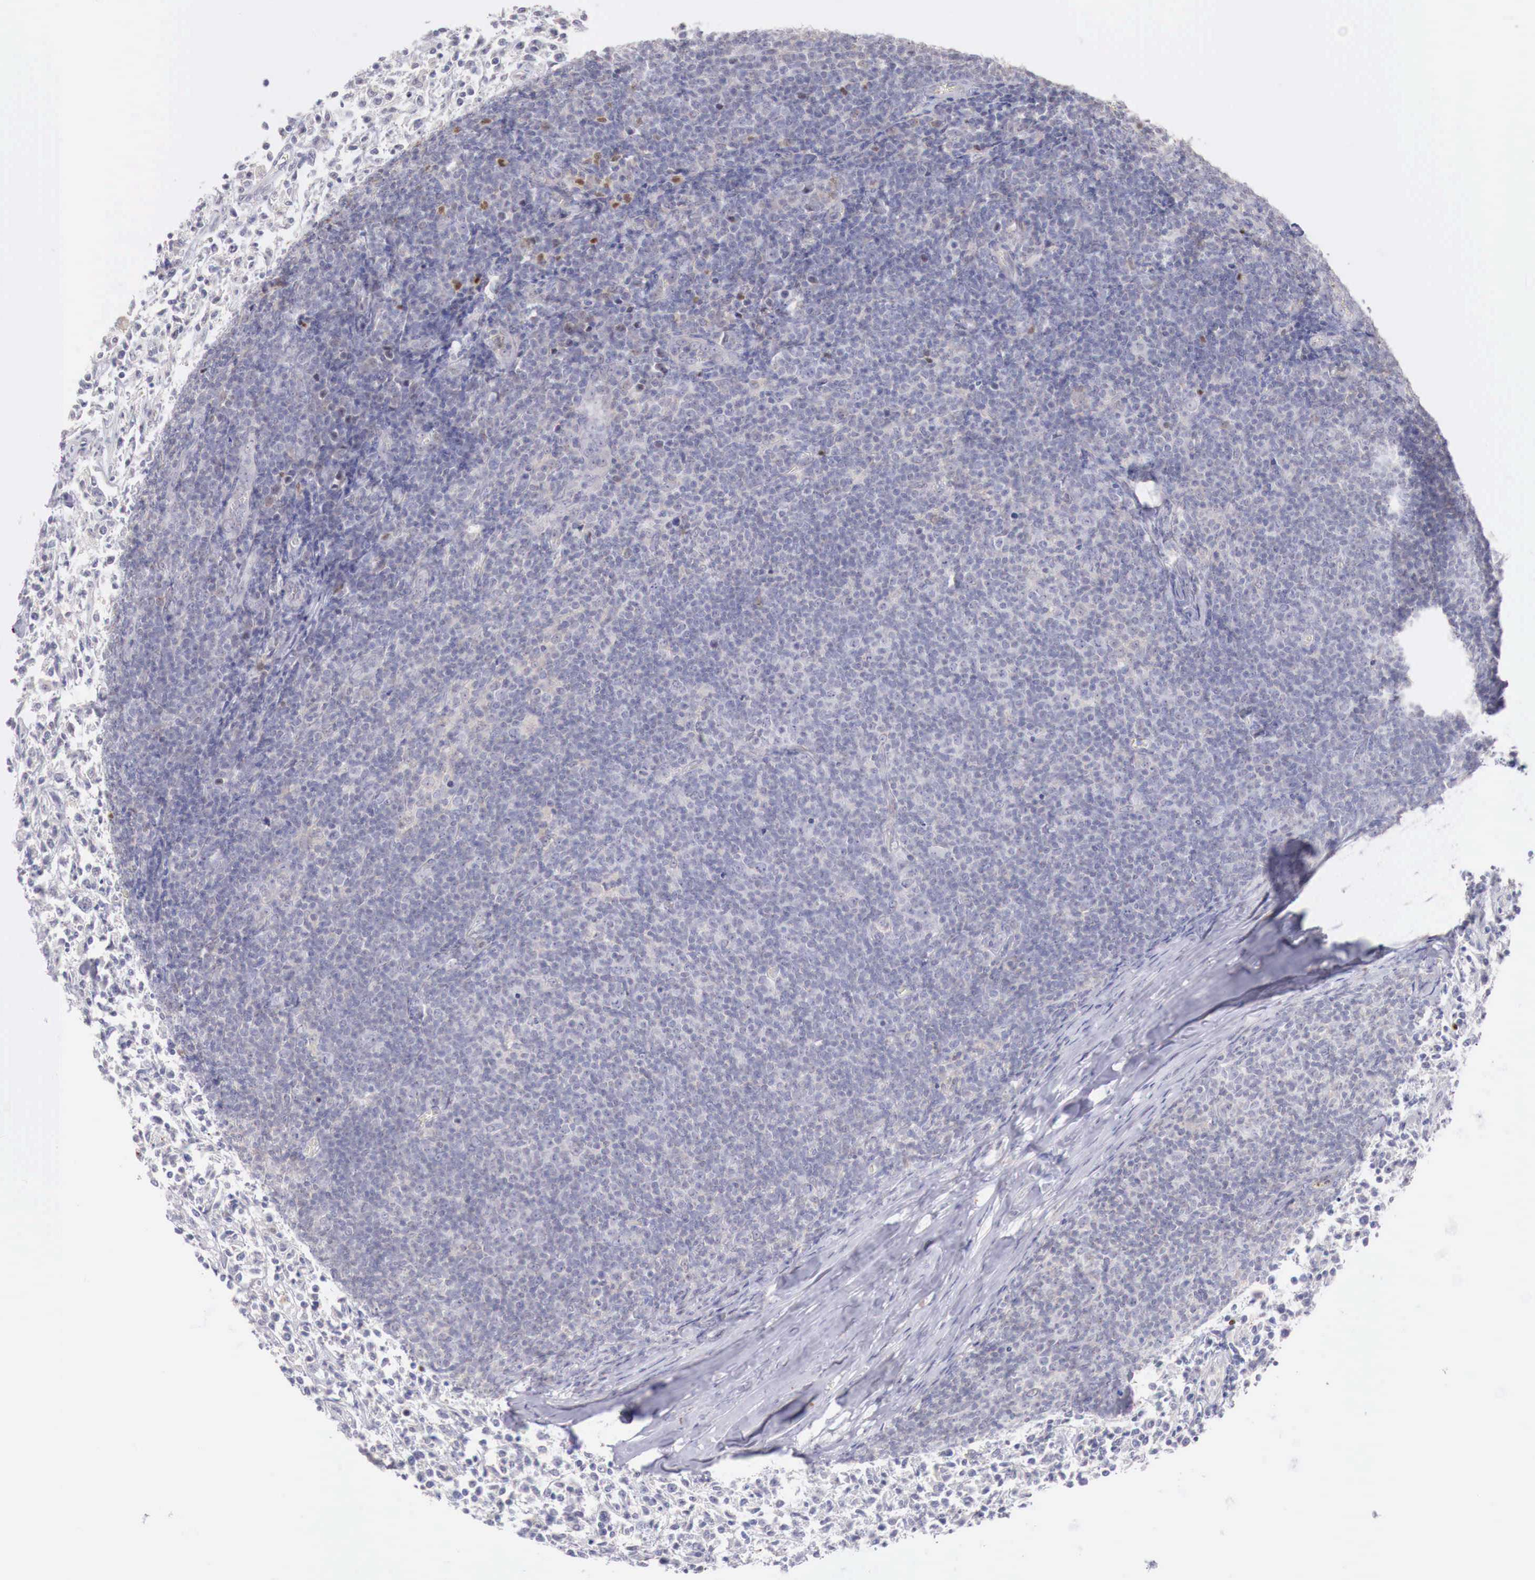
{"staining": {"intensity": "negative", "quantity": "none", "location": "none"}, "tissue": "lymphoma", "cell_type": "Tumor cells", "image_type": "cancer", "snomed": [{"axis": "morphology", "description": "Malignant lymphoma, non-Hodgkin's type, Low grade"}, {"axis": "topography", "description": "Lymph node"}], "caption": "Lymphoma was stained to show a protein in brown. There is no significant staining in tumor cells. (DAB IHC with hematoxylin counter stain).", "gene": "TRIM13", "patient": {"sex": "male", "age": 74}}